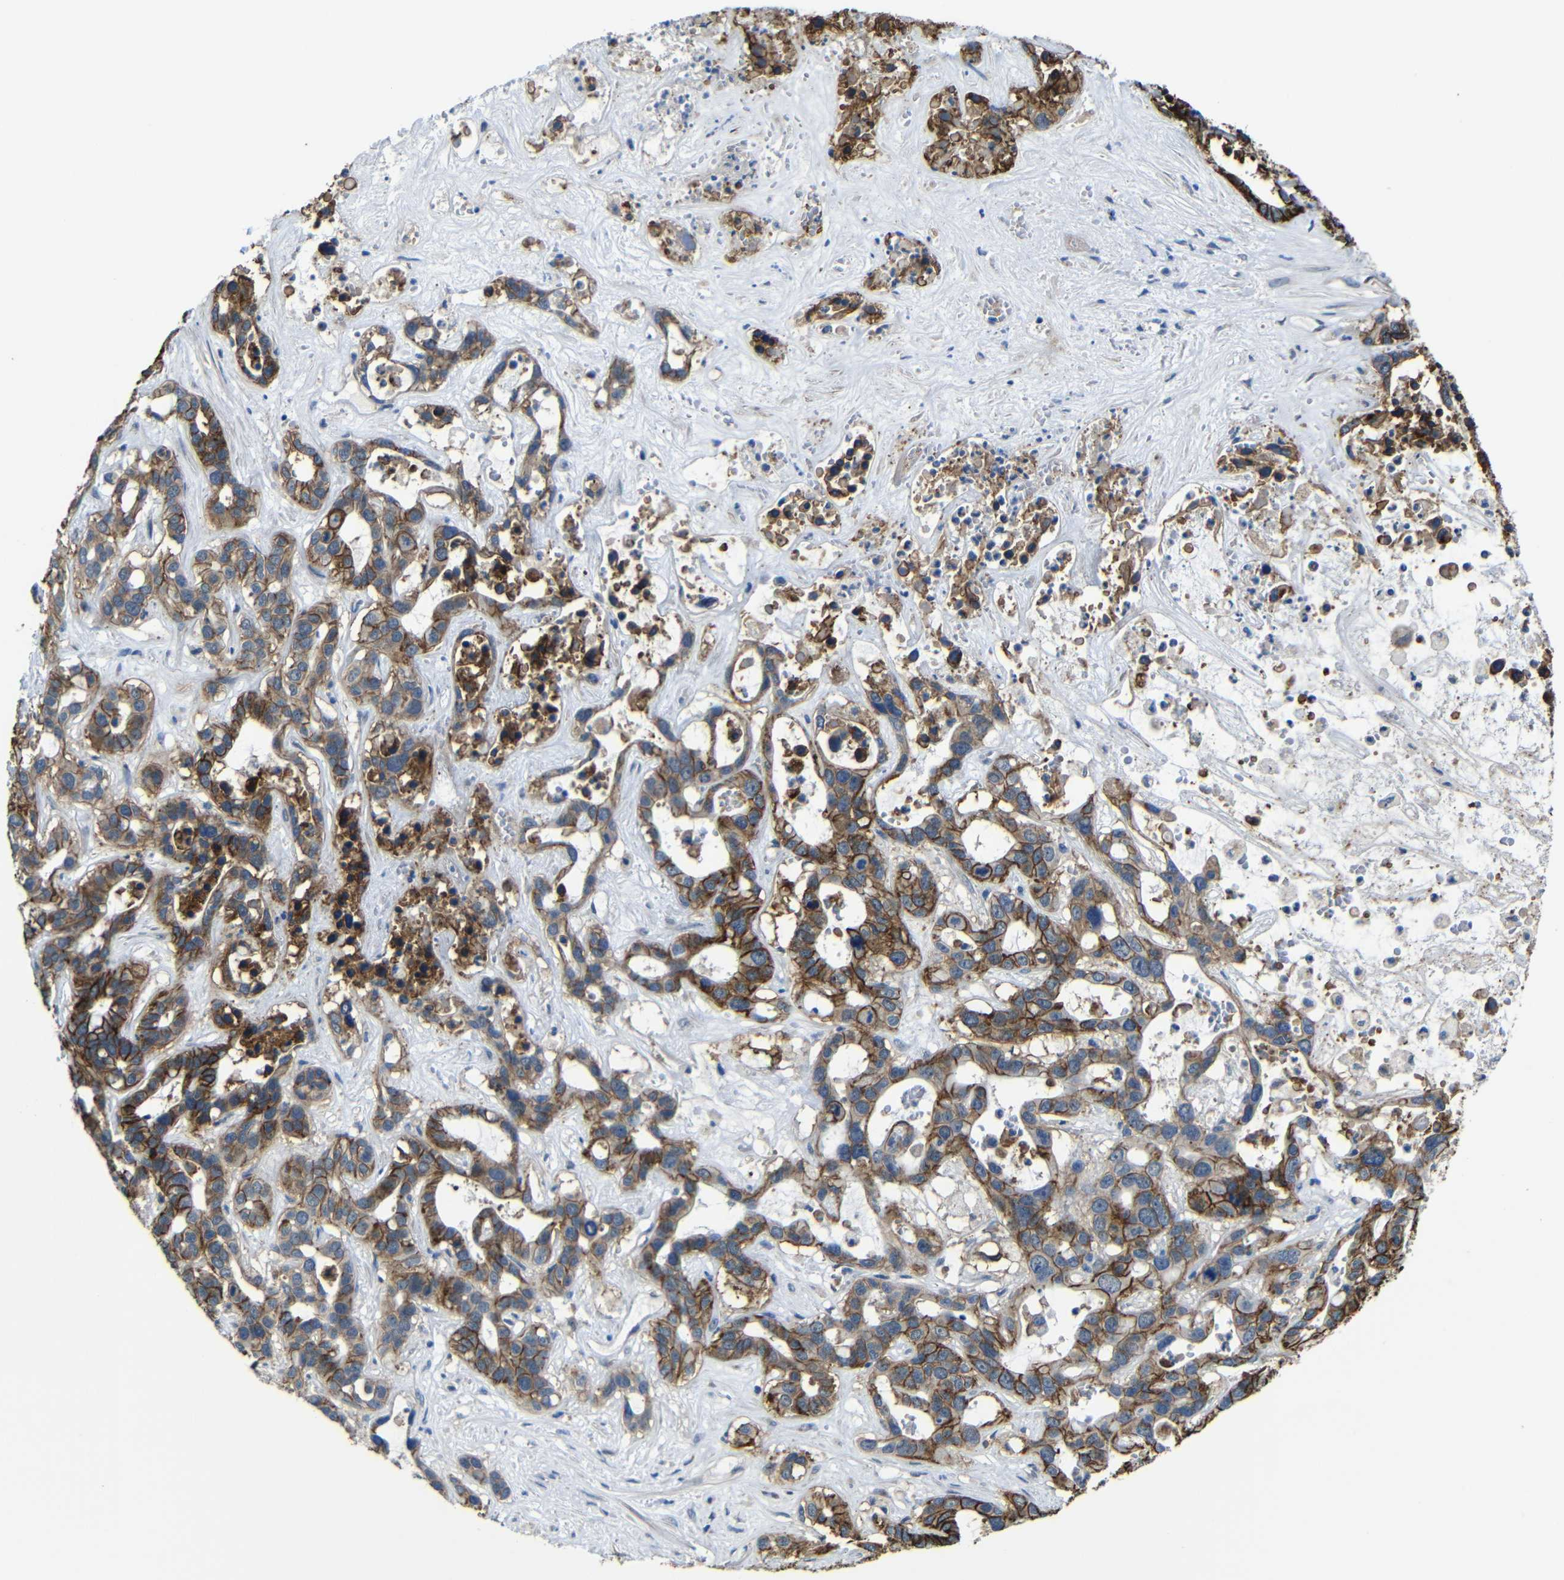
{"staining": {"intensity": "strong", "quantity": ">75%", "location": "cytoplasmic/membranous"}, "tissue": "liver cancer", "cell_type": "Tumor cells", "image_type": "cancer", "snomed": [{"axis": "morphology", "description": "Cholangiocarcinoma"}, {"axis": "topography", "description": "Liver"}], "caption": "A brown stain shows strong cytoplasmic/membranous expression of a protein in human liver cholangiocarcinoma tumor cells.", "gene": "ZNF90", "patient": {"sex": "female", "age": 65}}